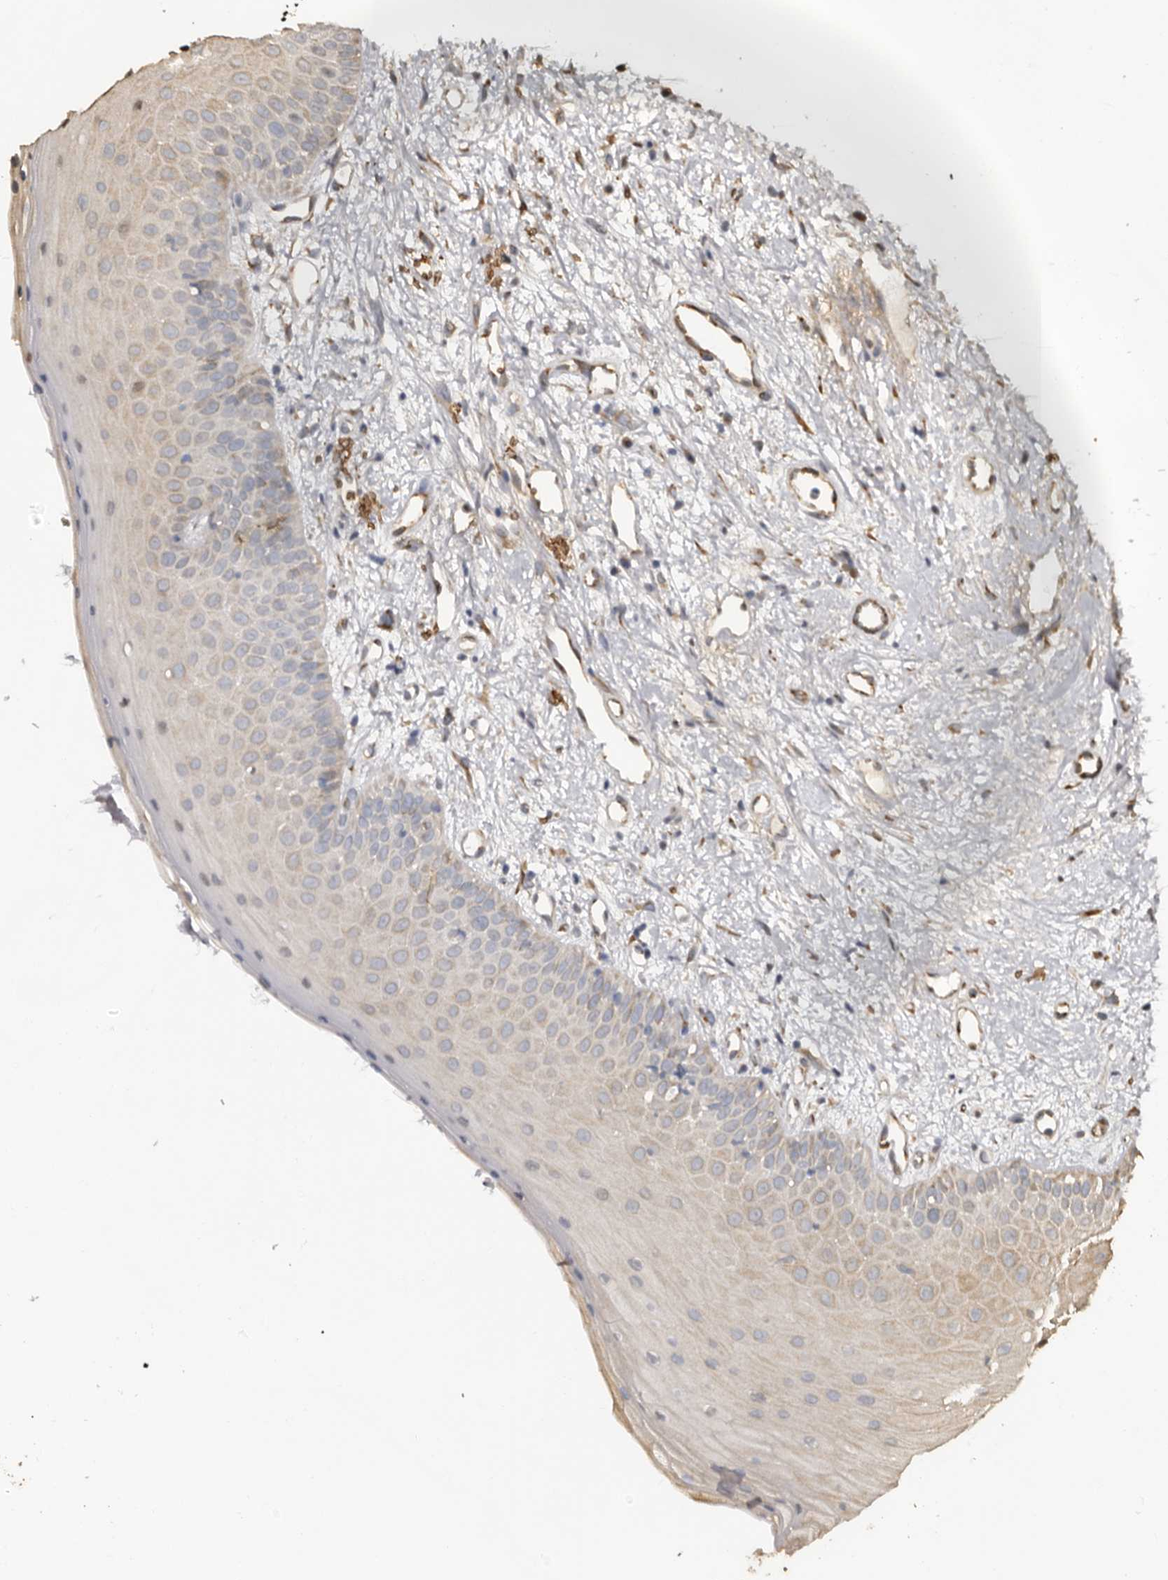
{"staining": {"intensity": "weak", "quantity": "25%-75%", "location": "cytoplasmic/membranous"}, "tissue": "oral mucosa", "cell_type": "Squamous epithelial cells", "image_type": "normal", "snomed": [{"axis": "morphology", "description": "Normal tissue, NOS"}, {"axis": "topography", "description": "Oral tissue"}], "caption": "Immunohistochemistry photomicrograph of benign oral mucosa: oral mucosa stained using immunohistochemistry (IHC) displays low levels of weak protein expression localized specifically in the cytoplasmic/membranous of squamous epithelial cells, appearing as a cytoplasmic/membranous brown color.", "gene": "ENTREP1", "patient": {"sex": "female", "age": 63}}